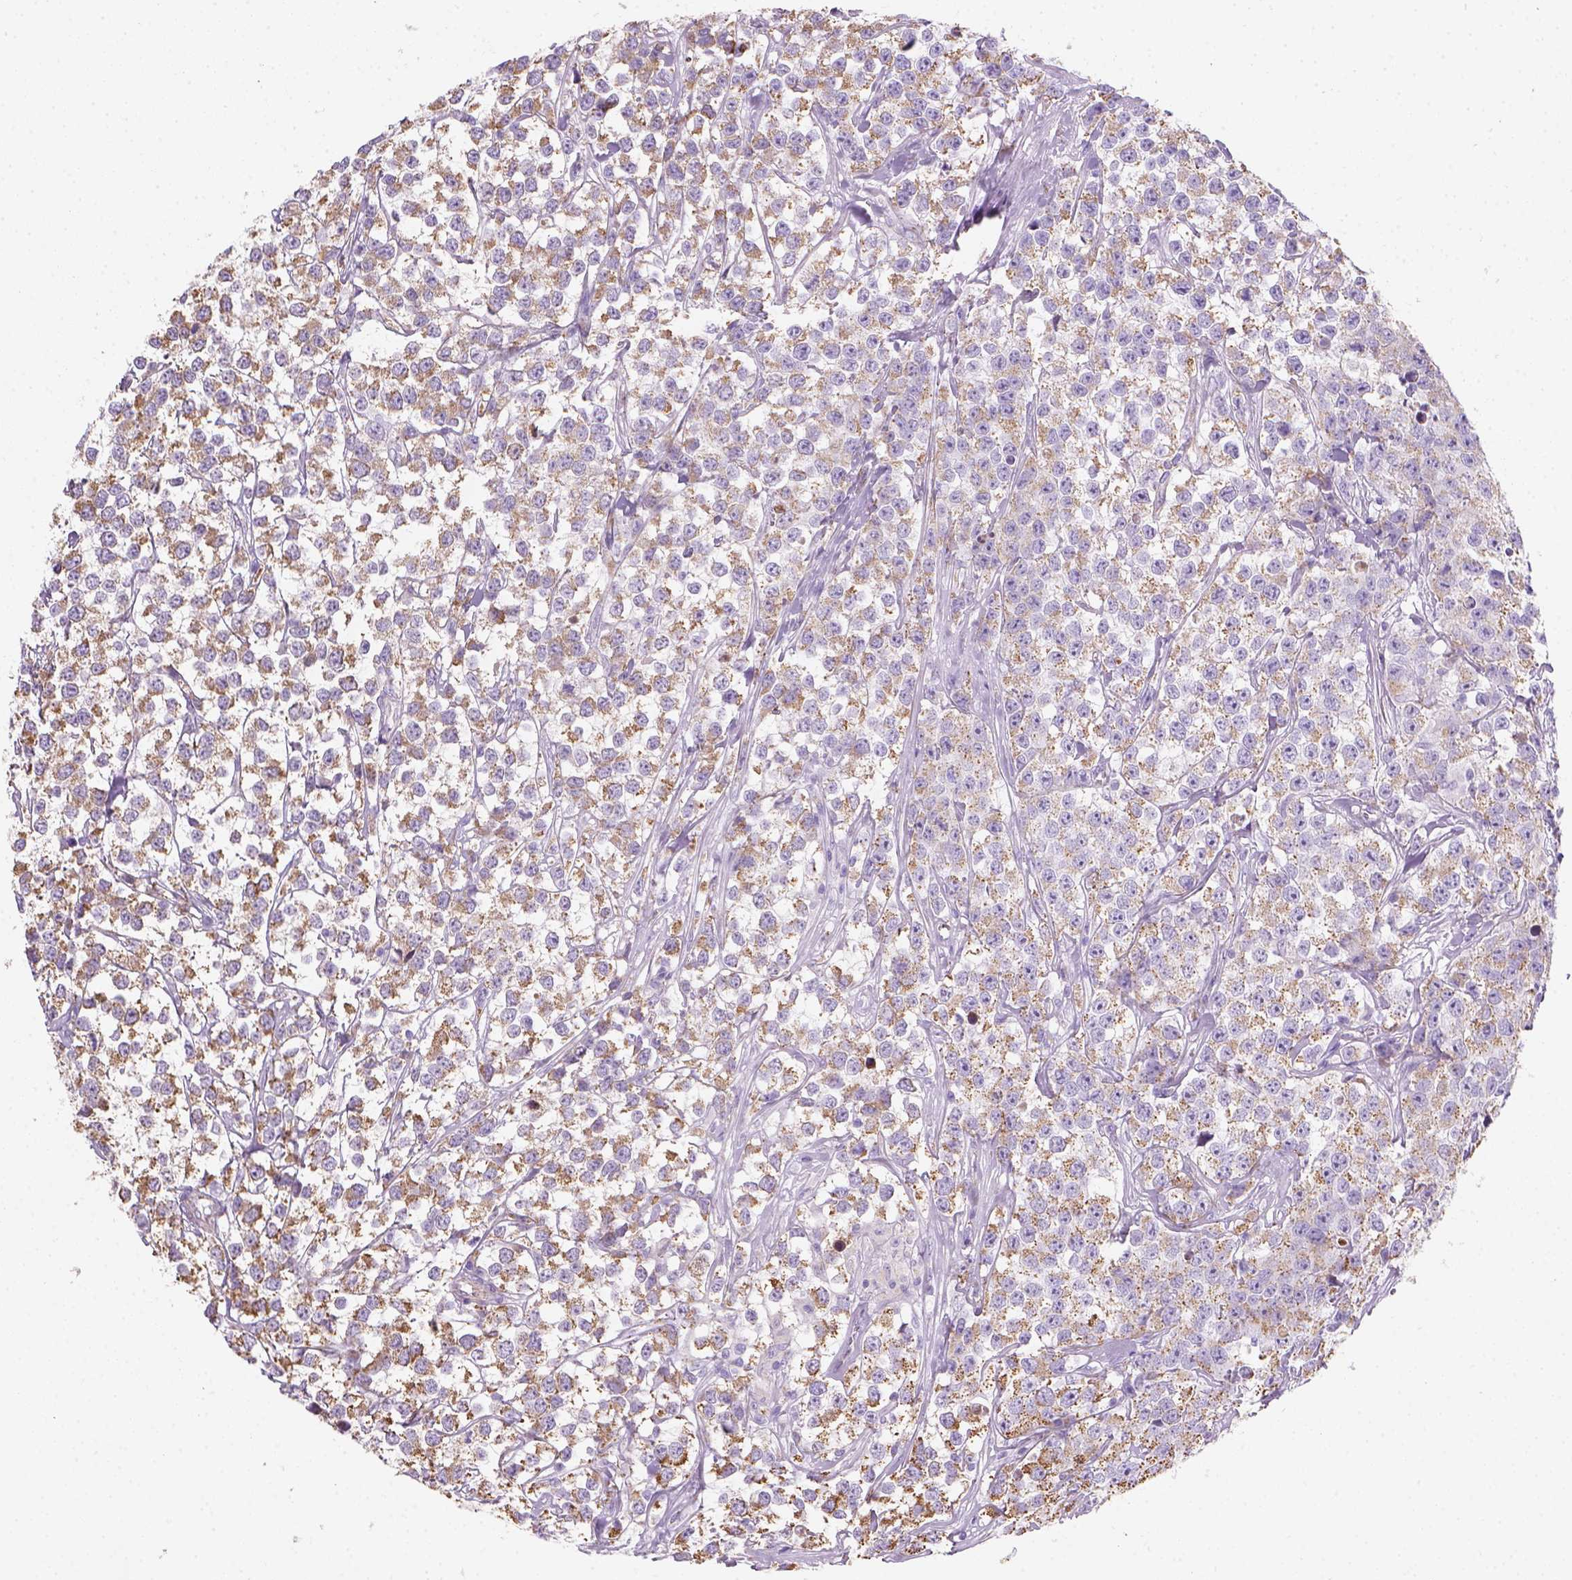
{"staining": {"intensity": "moderate", "quantity": ">75%", "location": "cytoplasmic/membranous"}, "tissue": "testis cancer", "cell_type": "Tumor cells", "image_type": "cancer", "snomed": [{"axis": "morphology", "description": "Seminoma, NOS"}, {"axis": "topography", "description": "Testis"}], "caption": "Immunohistochemical staining of human testis cancer (seminoma) displays moderate cytoplasmic/membranous protein positivity in about >75% of tumor cells.", "gene": "CES2", "patient": {"sex": "male", "age": 59}}